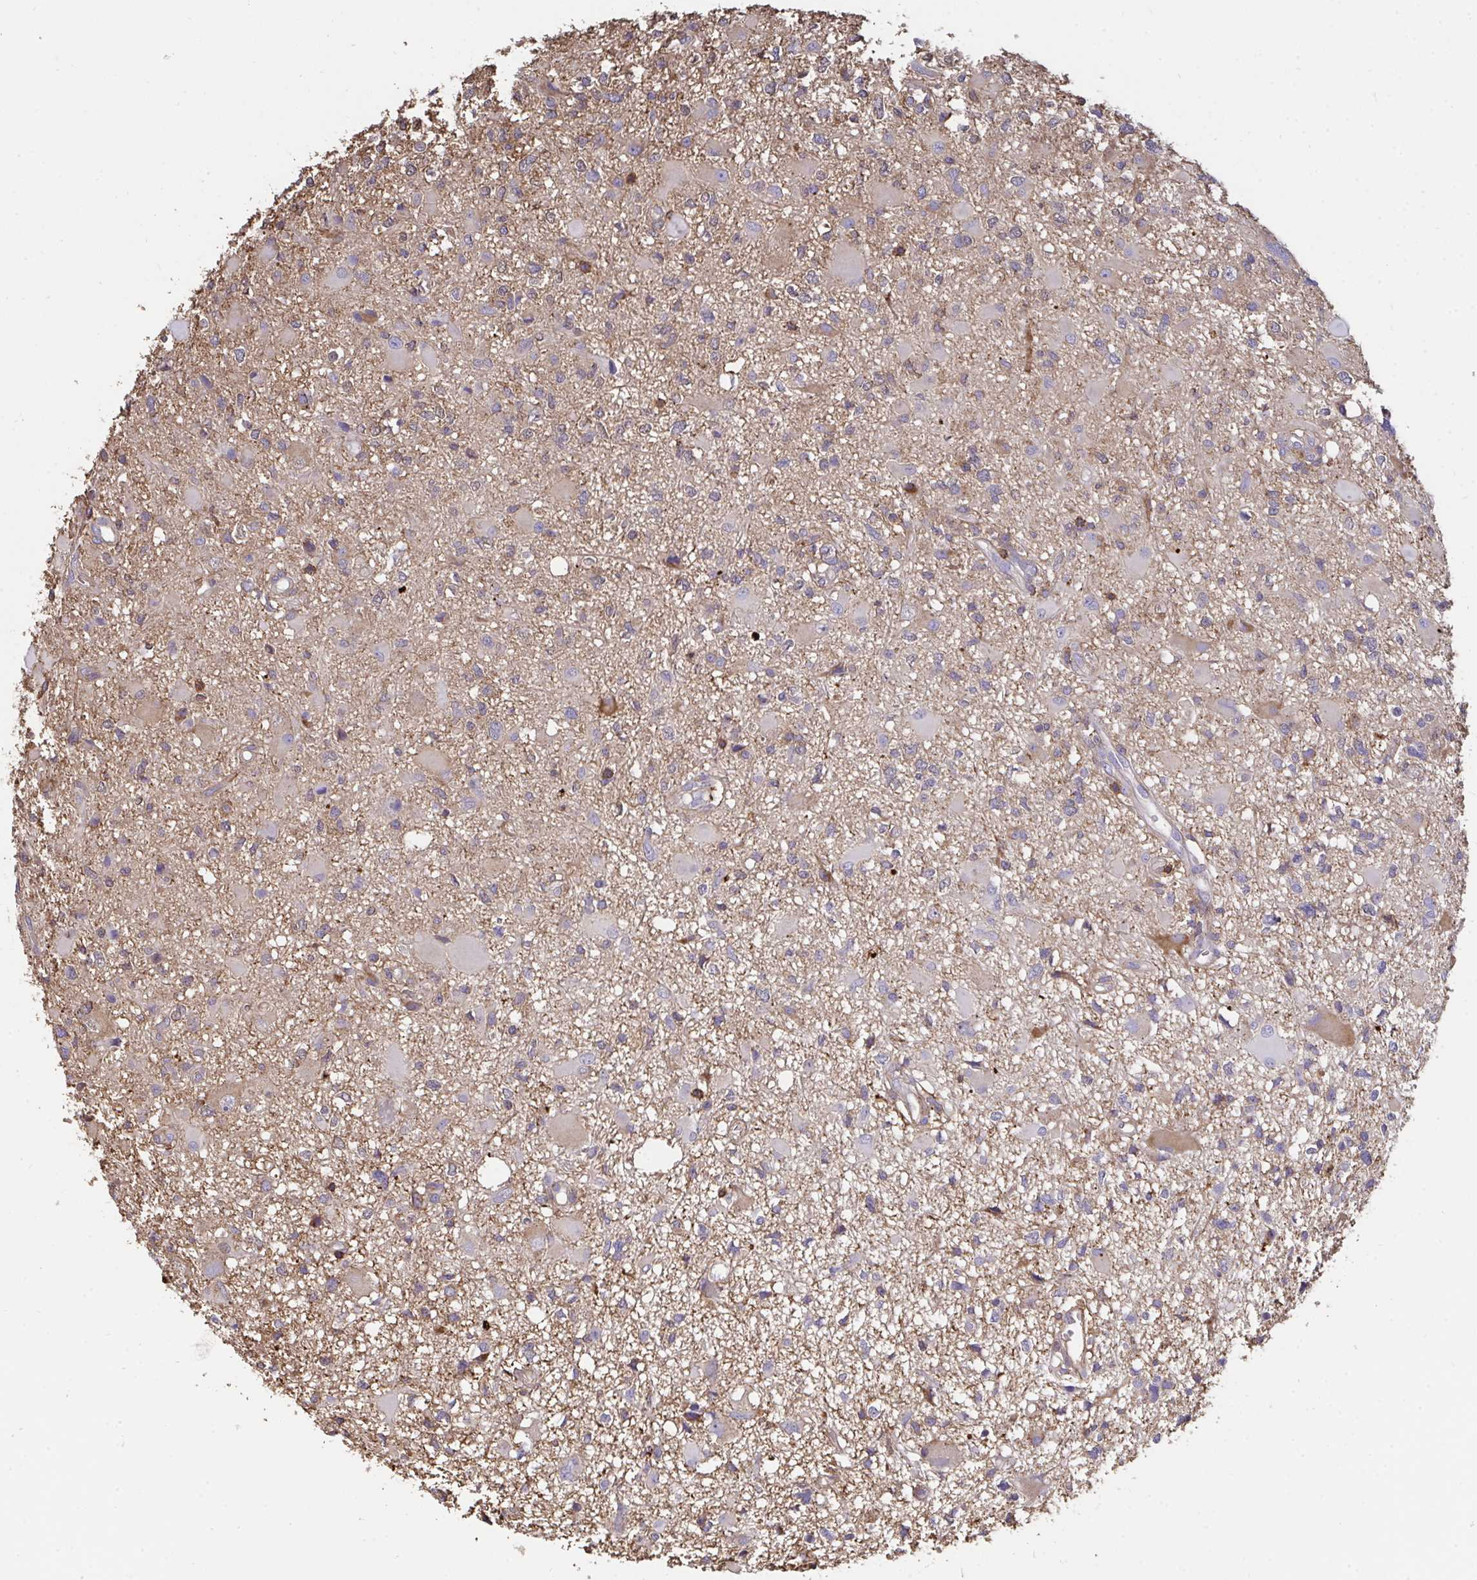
{"staining": {"intensity": "weak", "quantity": "<25%", "location": "cytoplasmic/membranous"}, "tissue": "glioma", "cell_type": "Tumor cells", "image_type": "cancer", "snomed": [{"axis": "morphology", "description": "Glioma, malignant, High grade"}, {"axis": "topography", "description": "Brain"}], "caption": "Tumor cells are negative for protein expression in human malignant glioma (high-grade). The staining is performed using DAB (3,3'-diaminobenzidine) brown chromogen with nuclei counter-stained in using hematoxylin.", "gene": "CFL1", "patient": {"sex": "male", "age": 54}}